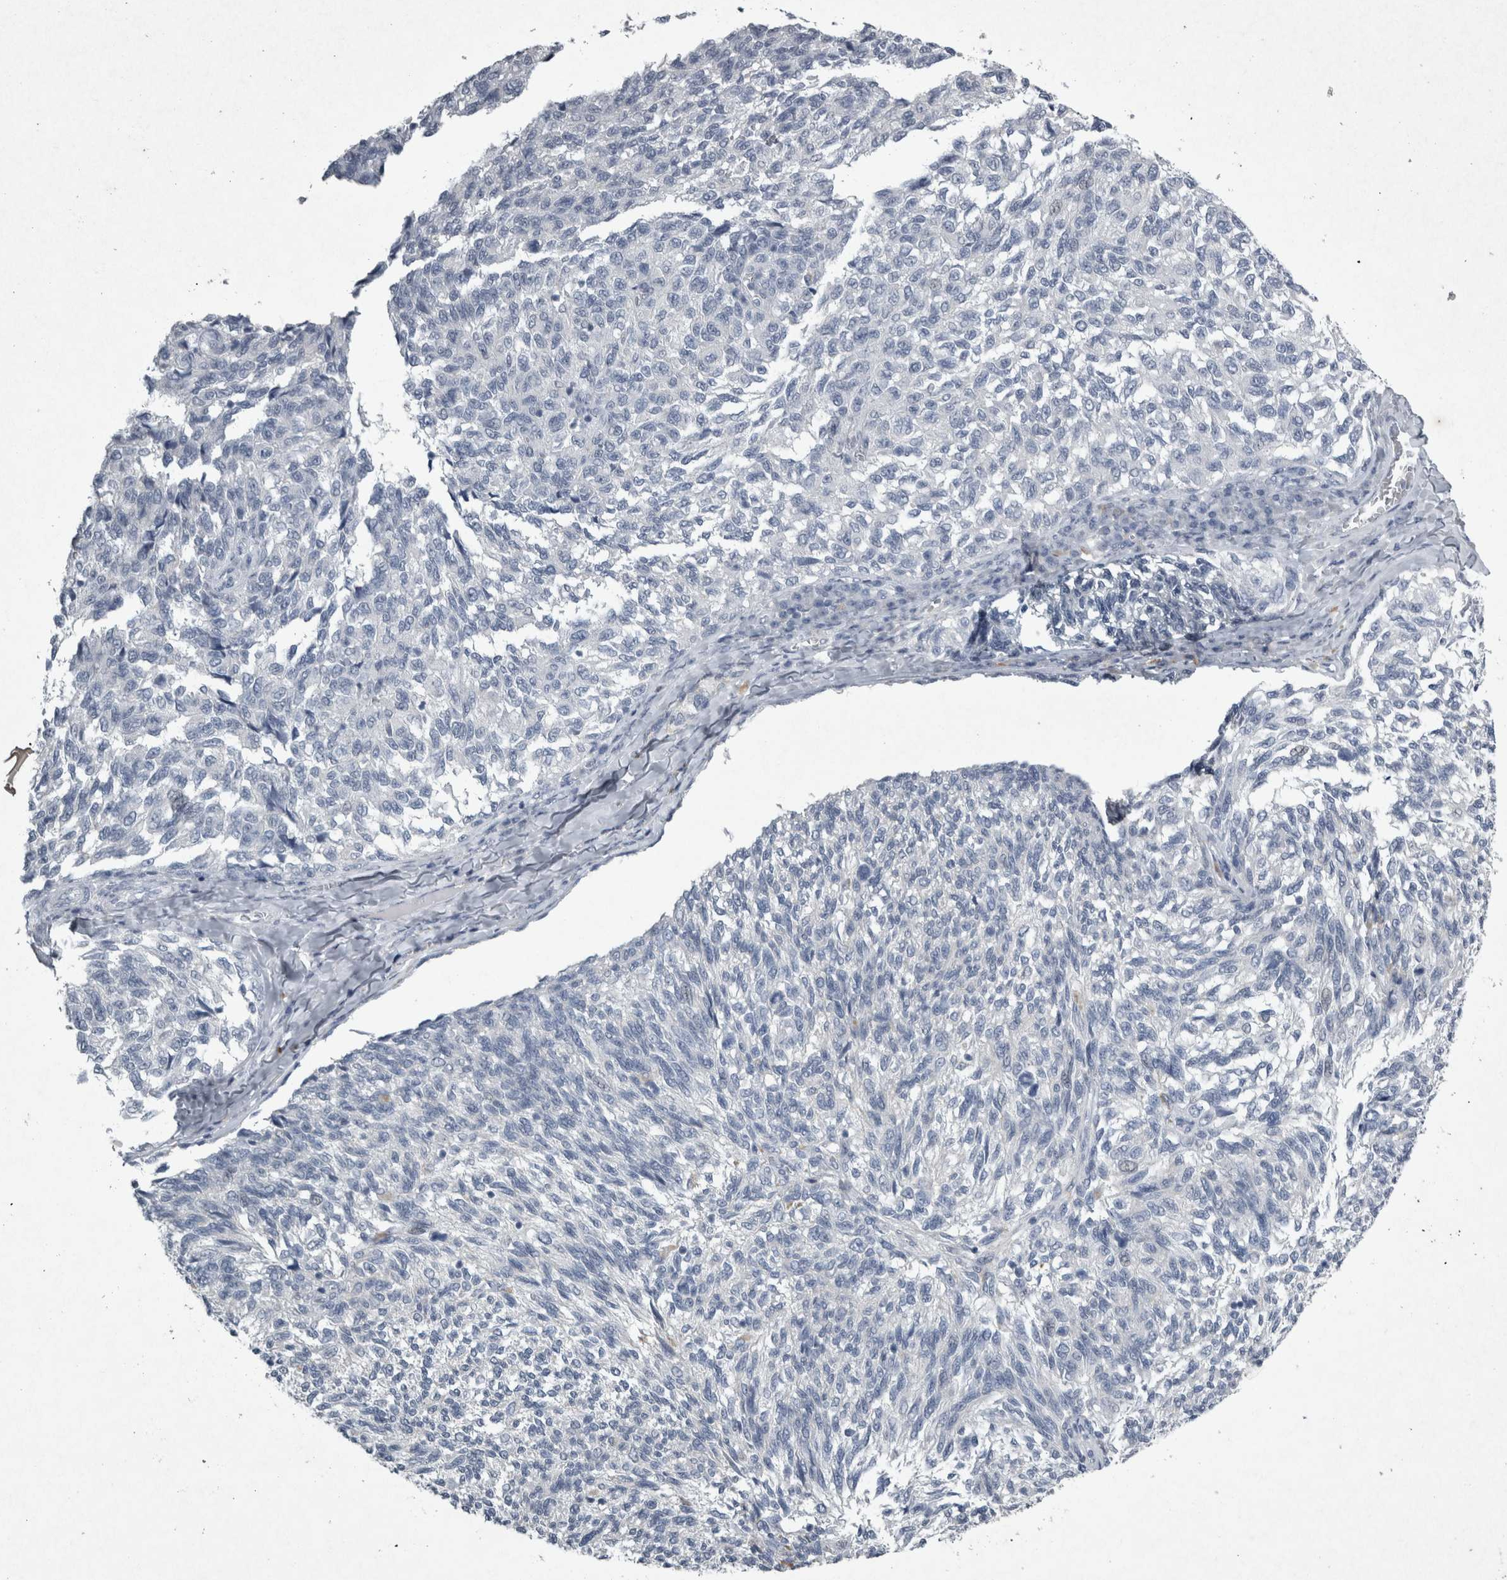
{"staining": {"intensity": "negative", "quantity": "none", "location": "none"}, "tissue": "melanoma", "cell_type": "Tumor cells", "image_type": "cancer", "snomed": [{"axis": "morphology", "description": "Malignant melanoma, NOS"}, {"axis": "topography", "description": "Skin"}], "caption": "Melanoma stained for a protein using immunohistochemistry exhibits no staining tumor cells.", "gene": "PDX1", "patient": {"sex": "female", "age": 73}}